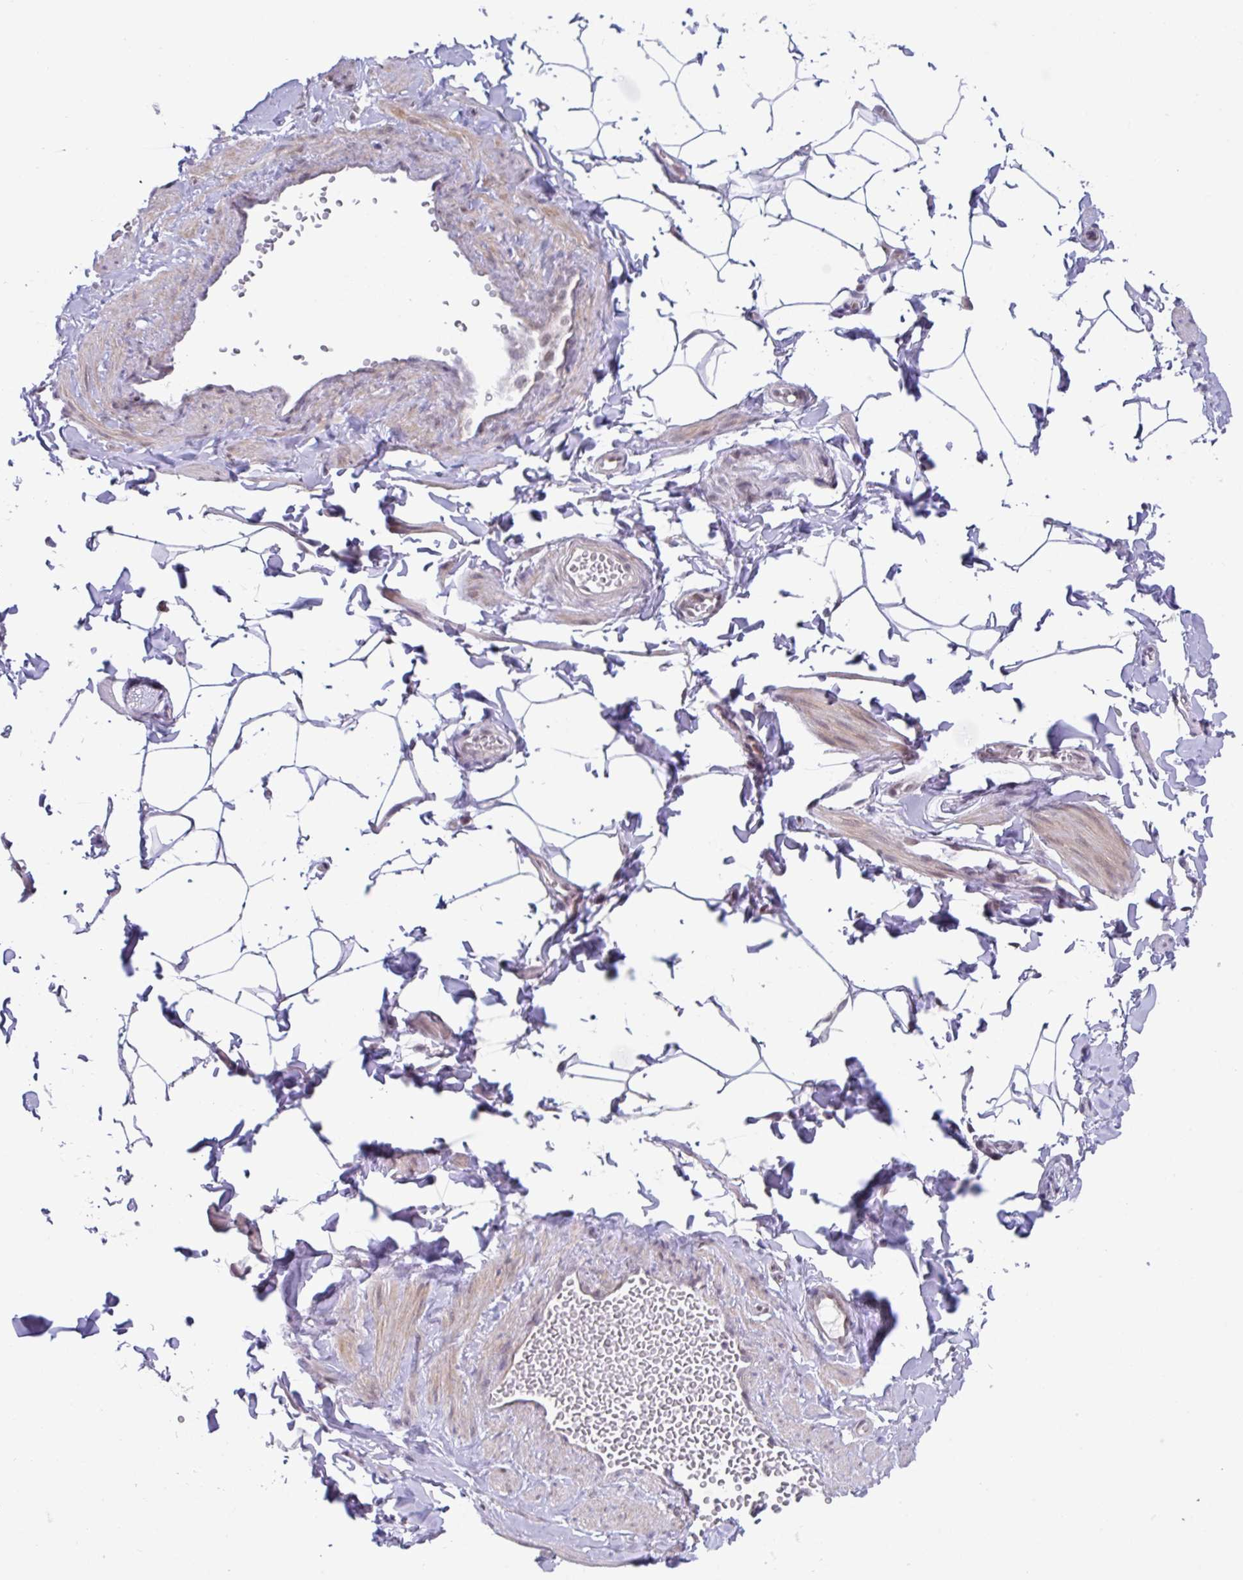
{"staining": {"intensity": "negative", "quantity": "none", "location": "none"}, "tissue": "adipose tissue", "cell_type": "Adipocytes", "image_type": "normal", "snomed": [{"axis": "morphology", "description": "Normal tissue, NOS"}, {"axis": "topography", "description": "Soft tissue"}, {"axis": "topography", "description": "Adipose tissue"}, {"axis": "topography", "description": "Vascular tissue"}, {"axis": "topography", "description": "Peripheral nerve tissue"}], "caption": "High power microscopy micrograph of an immunohistochemistry micrograph of benign adipose tissue, revealing no significant staining in adipocytes.", "gene": "RBM18", "patient": {"sex": "male", "age": 29}}